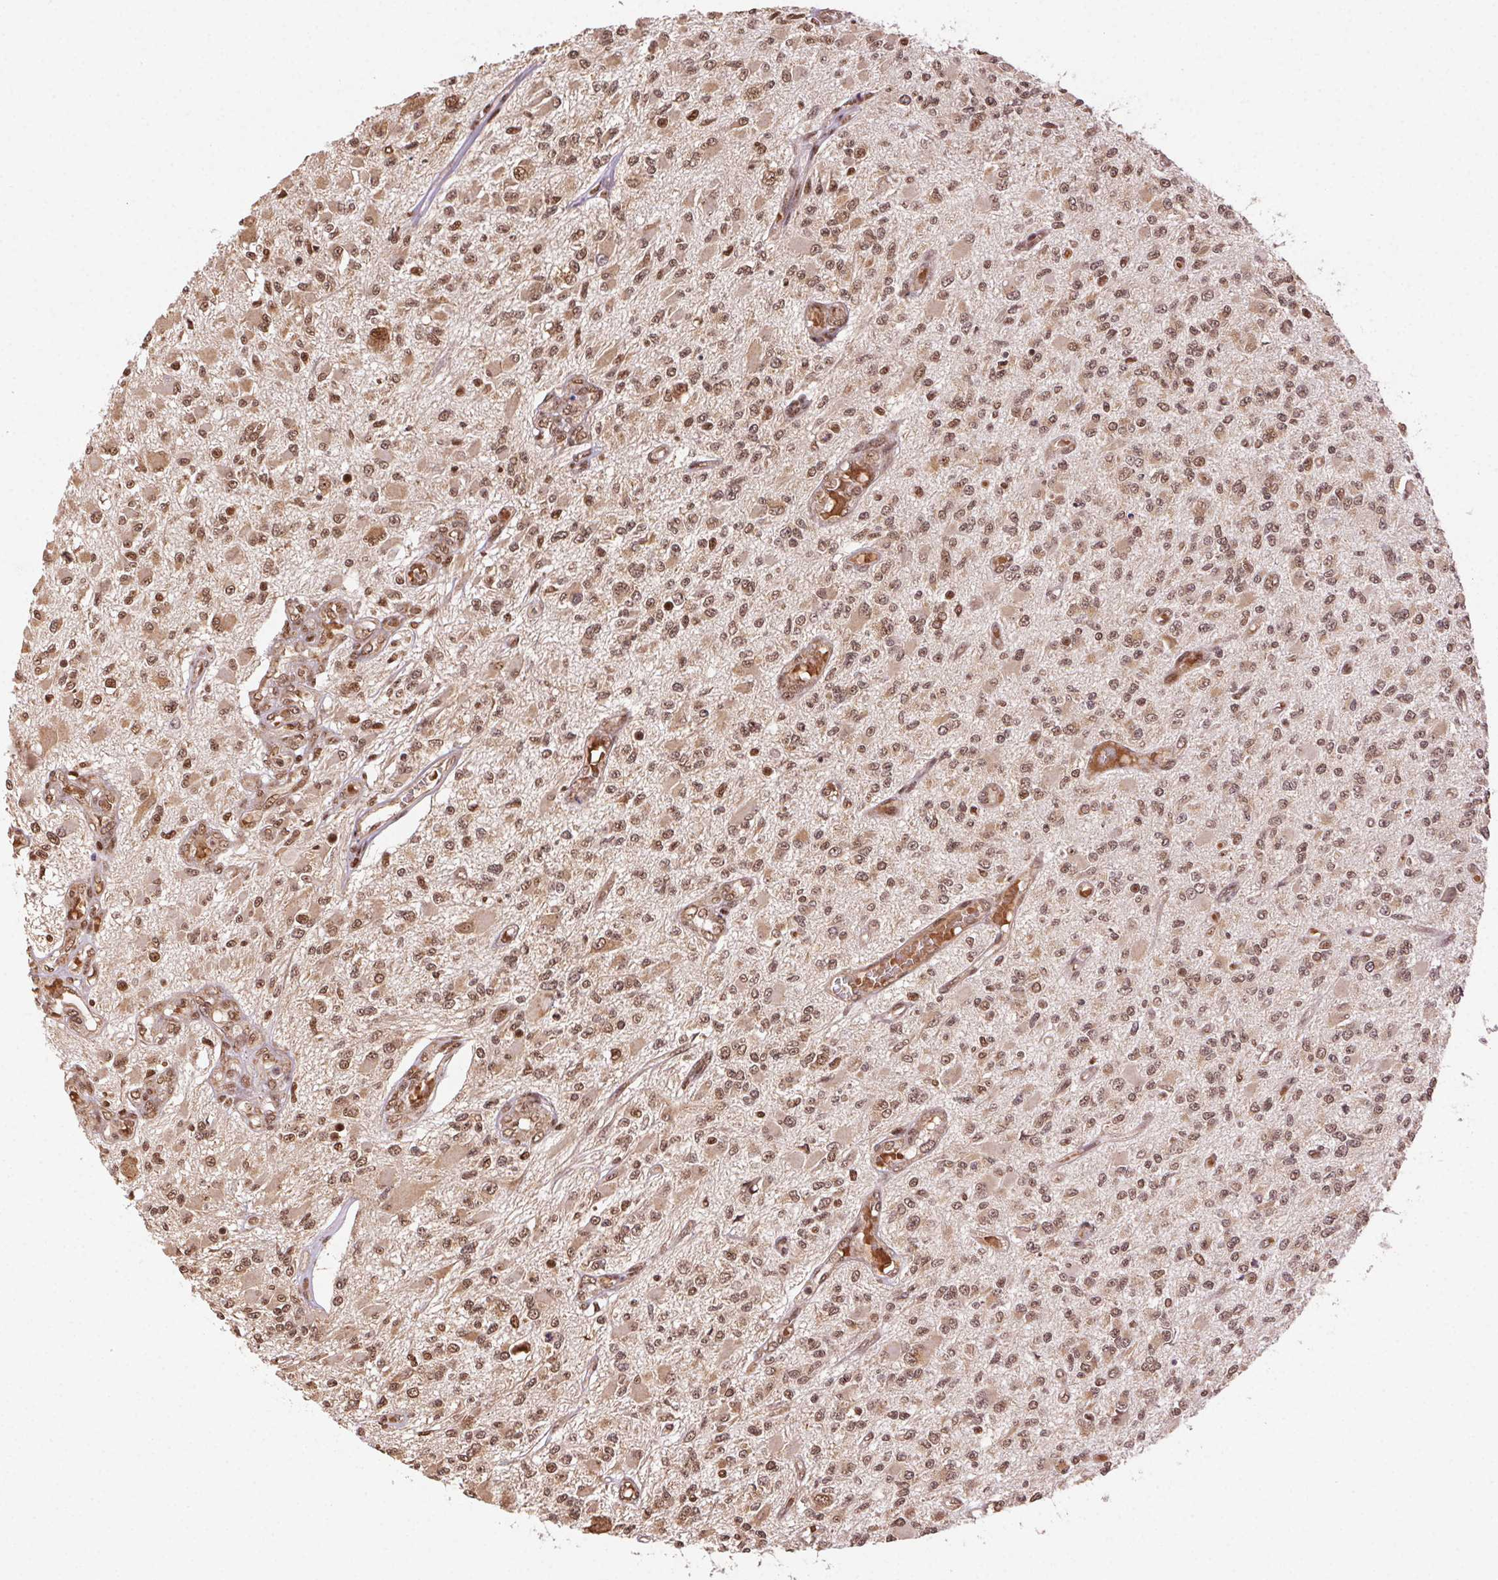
{"staining": {"intensity": "moderate", "quantity": ">75%", "location": "nuclear"}, "tissue": "glioma", "cell_type": "Tumor cells", "image_type": "cancer", "snomed": [{"axis": "morphology", "description": "Glioma, malignant, High grade"}, {"axis": "topography", "description": "Brain"}], "caption": "IHC staining of malignant glioma (high-grade), which demonstrates medium levels of moderate nuclear positivity in approximately >75% of tumor cells indicating moderate nuclear protein positivity. The staining was performed using DAB (3,3'-diaminobenzidine) (brown) for protein detection and nuclei were counterstained in hematoxylin (blue).", "gene": "TREML4", "patient": {"sex": "female", "age": 63}}